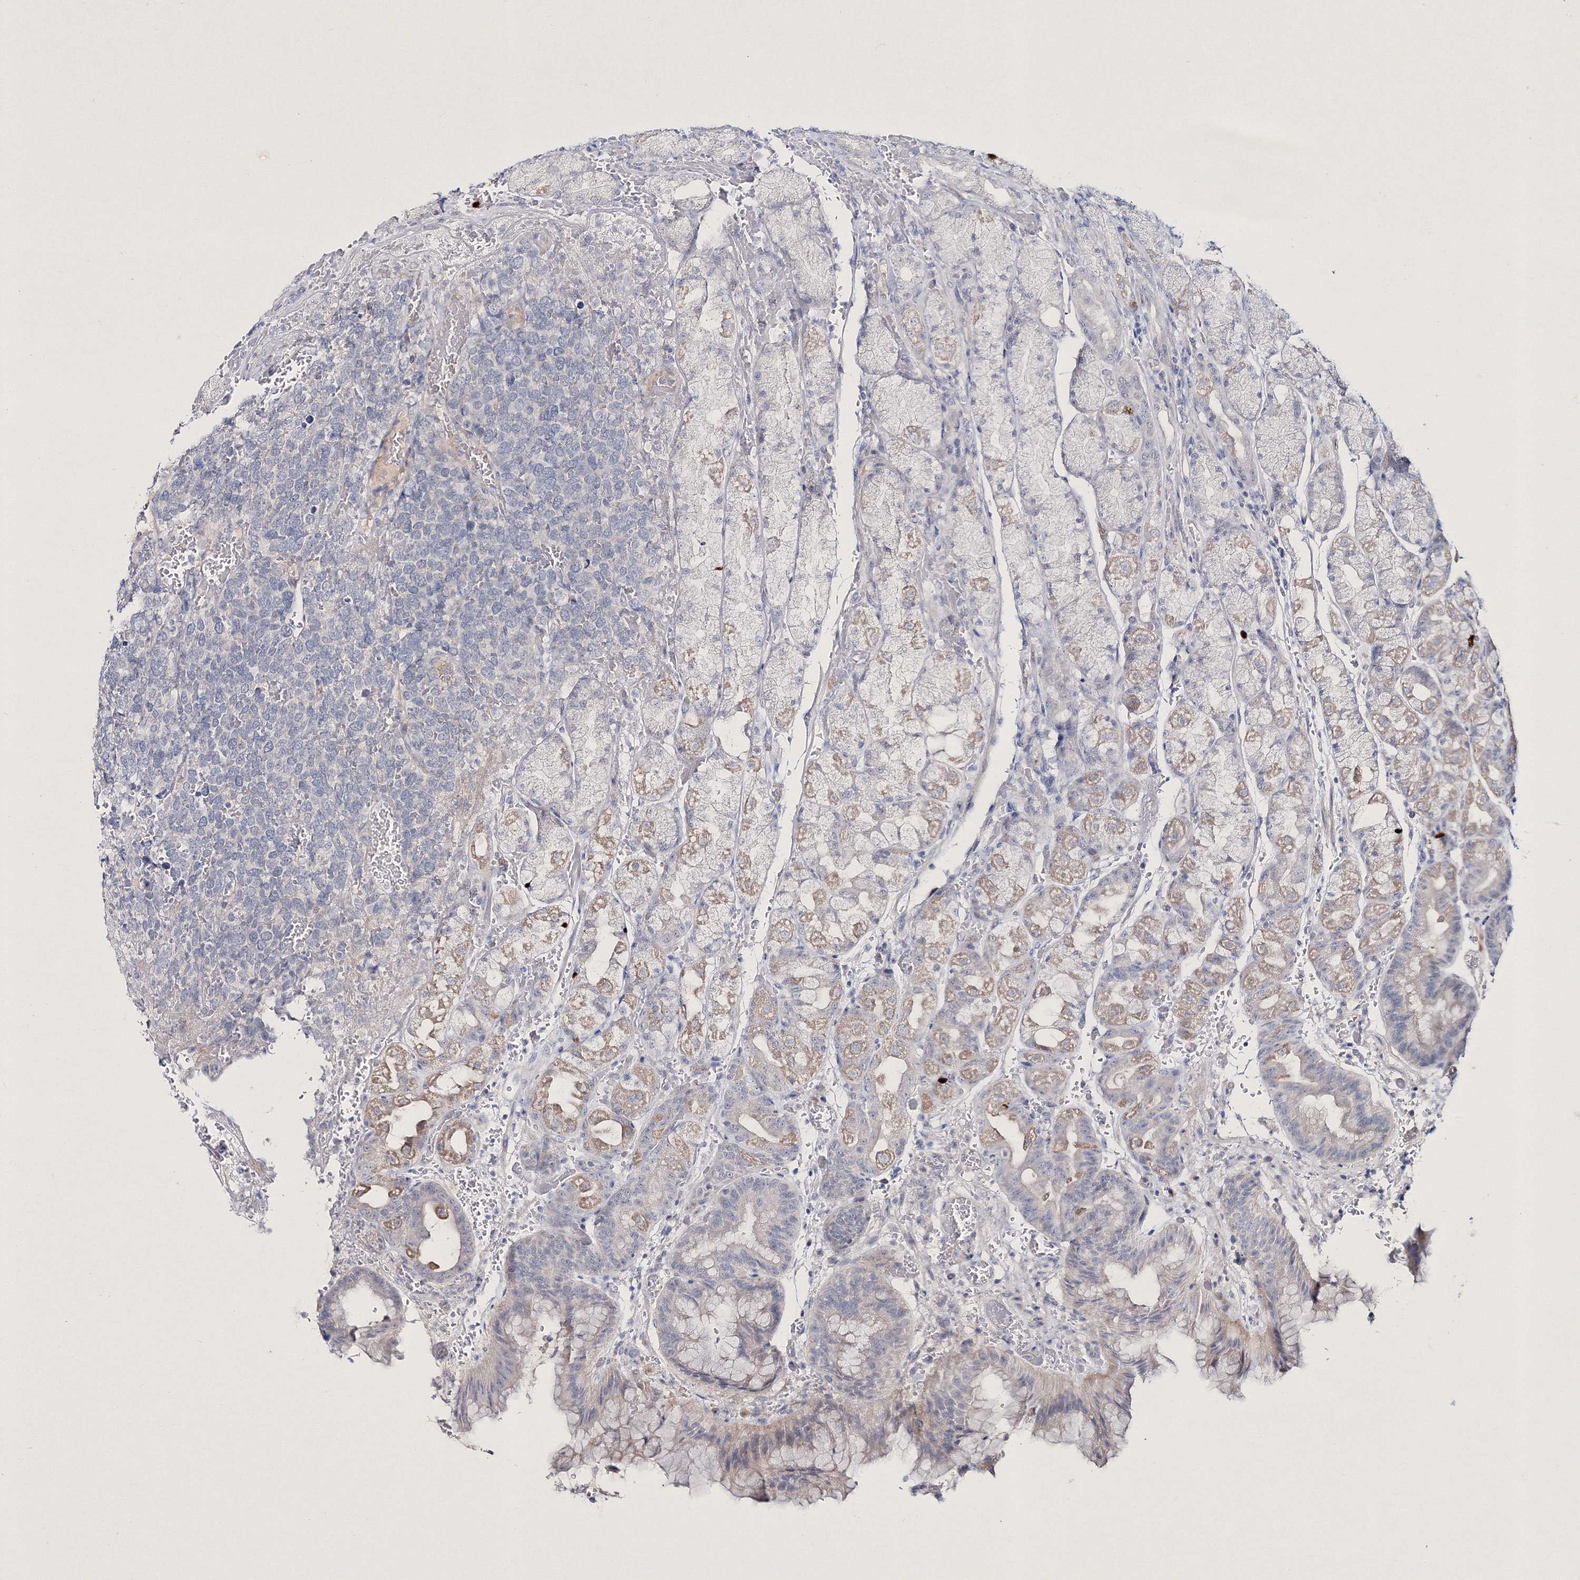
{"staining": {"intensity": "moderate", "quantity": "25%-75%", "location": "cytoplasmic/membranous"}, "tissue": "stomach", "cell_type": "Glandular cells", "image_type": "normal", "snomed": [{"axis": "morphology", "description": "Normal tissue, NOS"}, {"axis": "morphology", "description": "Carcinoid, malignant, NOS"}, {"axis": "topography", "description": "Stomach, upper"}], "caption": "Glandular cells reveal moderate cytoplasmic/membranous staining in about 25%-75% of cells in normal stomach. (IHC, brightfield microscopy, high magnification).", "gene": "NEU4", "patient": {"sex": "male", "age": 39}}